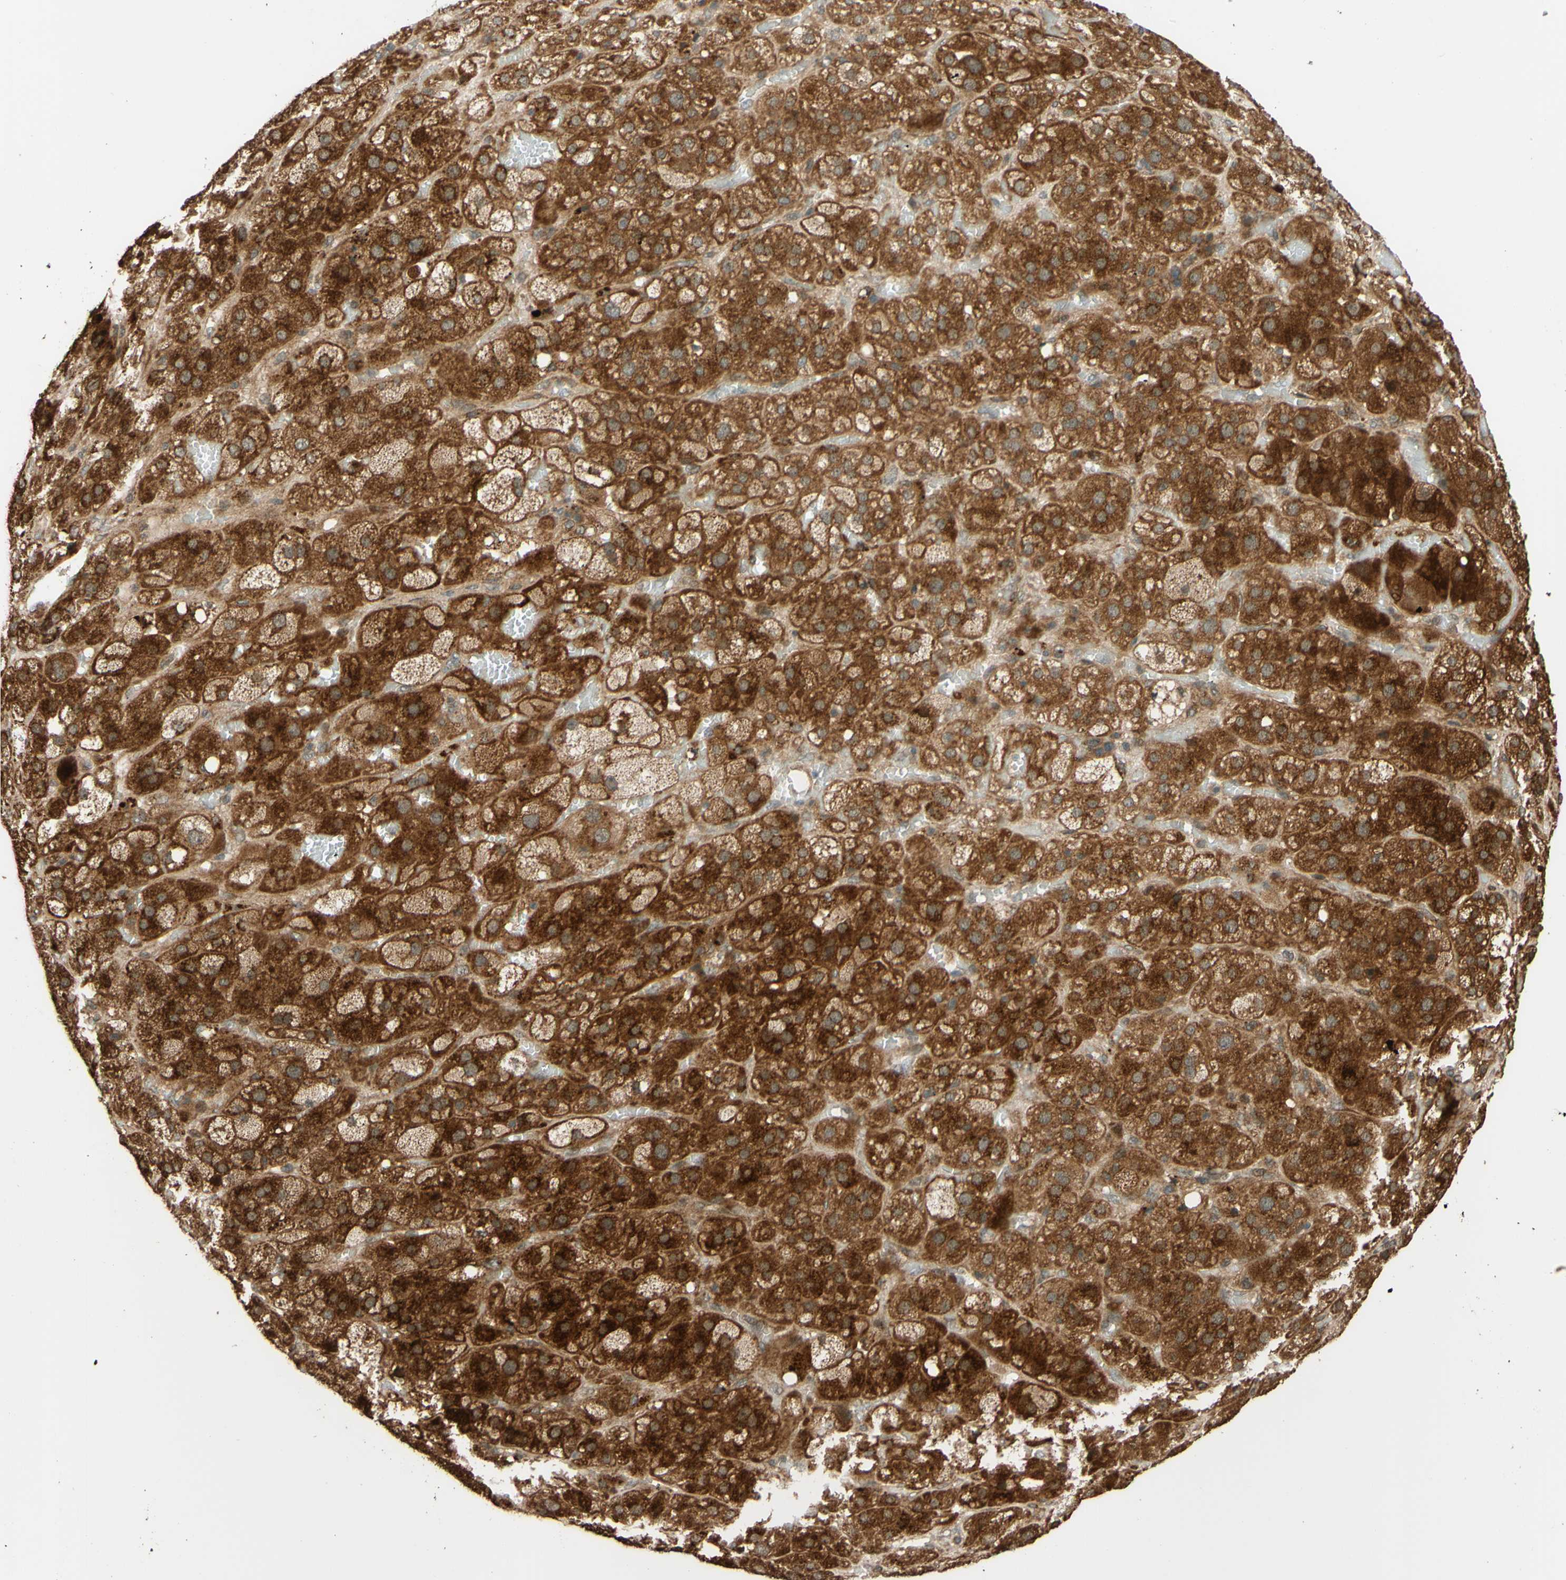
{"staining": {"intensity": "strong", "quantity": ">75%", "location": "cytoplasmic/membranous"}, "tissue": "adrenal gland", "cell_type": "Glandular cells", "image_type": "normal", "snomed": [{"axis": "morphology", "description": "Normal tissue, NOS"}, {"axis": "topography", "description": "Adrenal gland"}], "caption": "IHC (DAB (3,3'-diaminobenzidine)) staining of unremarkable human adrenal gland exhibits strong cytoplasmic/membranous protein positivity in approximately >75% of glandular cells.", "gene": "RNF19A", "patient": {"sex": "female", "age": 47}}